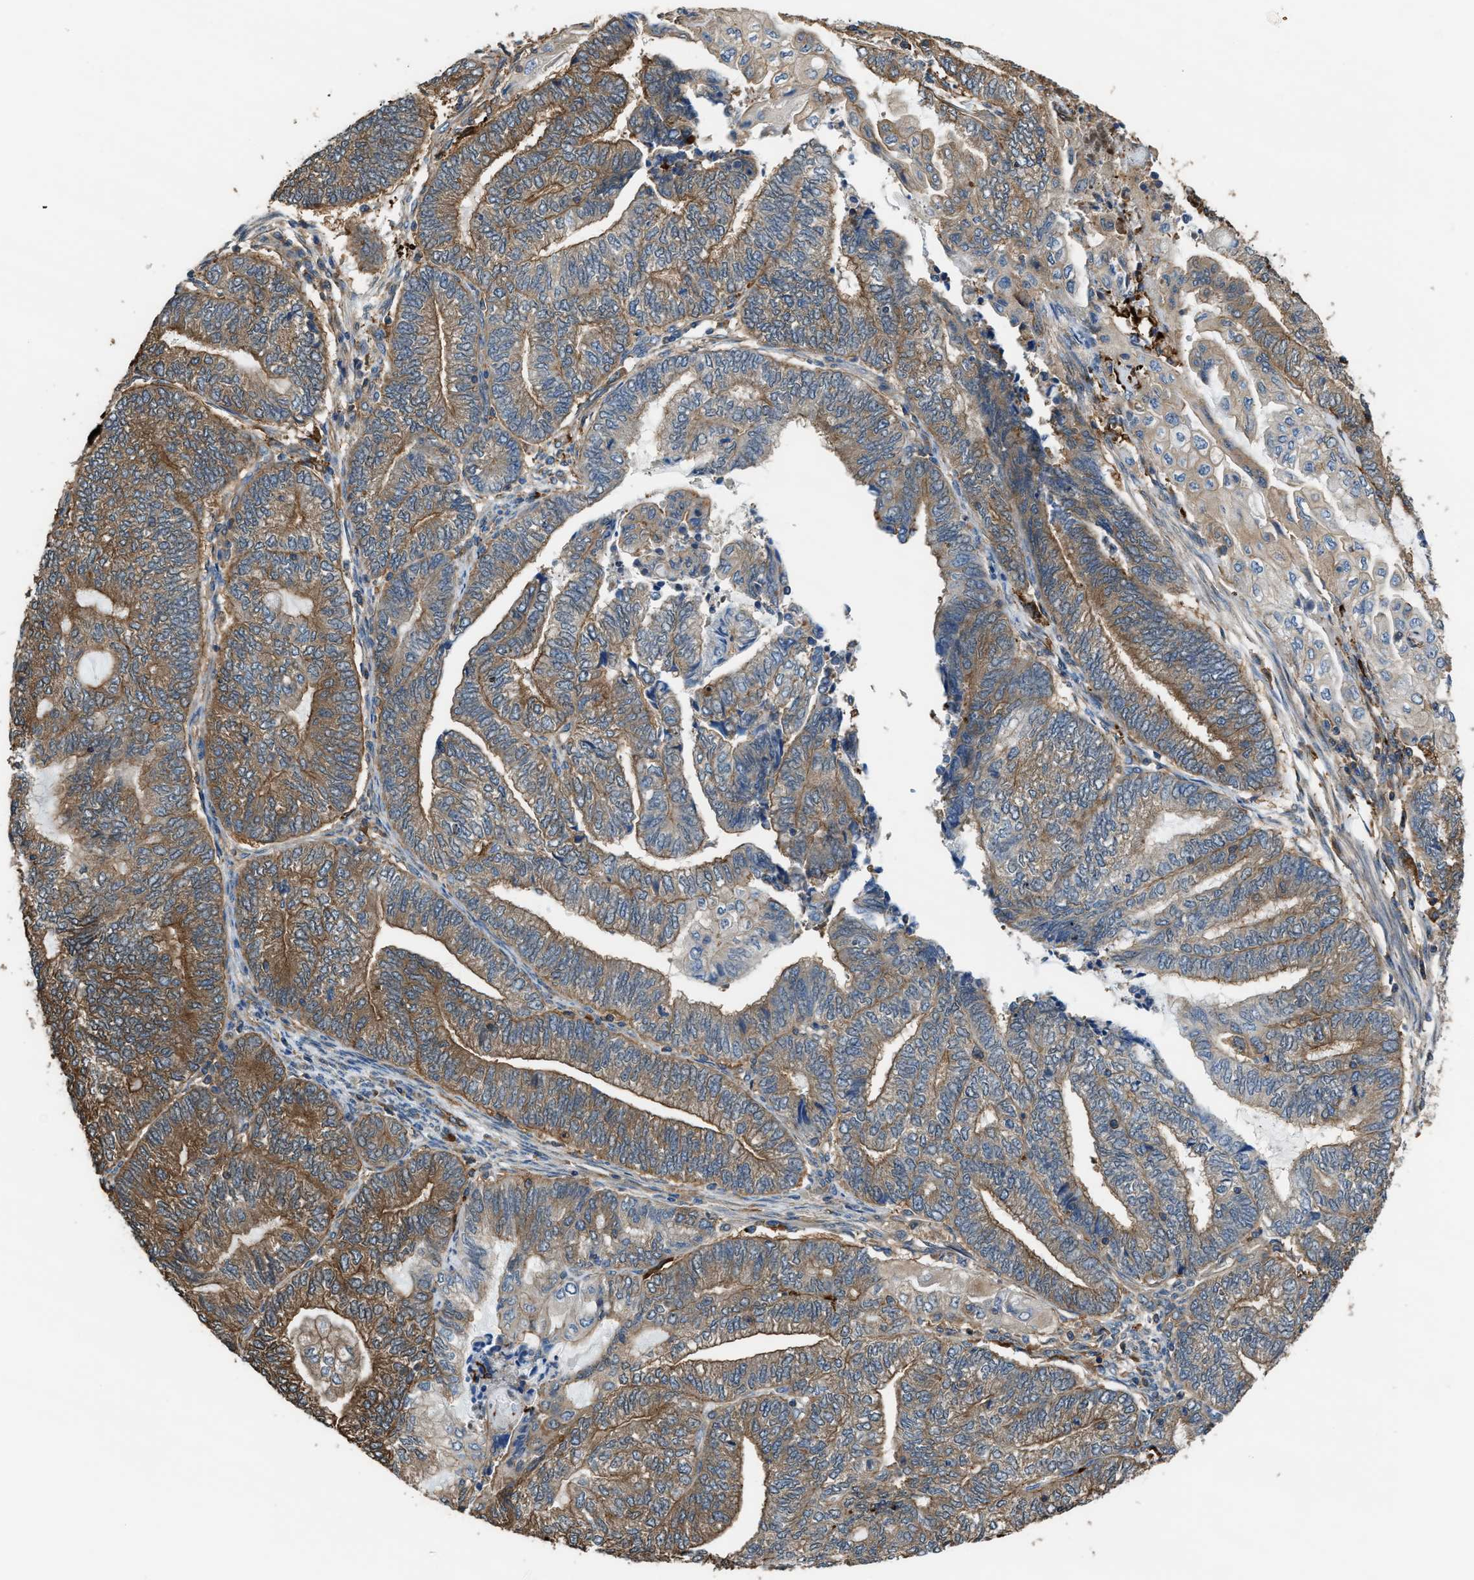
{"staining": {"intensity": "moderate", "quantity": ">75%", "location": "cytoplasmic/membranous"}, "tissue": "endometrial cancer", "cell_type": "Tumor cells", "image_type": "cancer", "snomed": [{"axis": "morphology", "description": "Adenocarcinoma, NOS"}, {"axis": "topography", "description": "Uterus"}, {"axis": "topography", "description": "Endometrium"}], "caption": "The image exhibits immunohistochemical staining of adenocarcinoma (endometrial). There is moderate cytoplasmic/membranous expression is identified in approximately >75% of tumor cells. The protein of interest is stained brown, and the nuclei are stained in blue (DAB IHC with brightfield microscopy, high magnification).", "gene": "ATIC", "patient": {"sex": "female", "age": 70}}